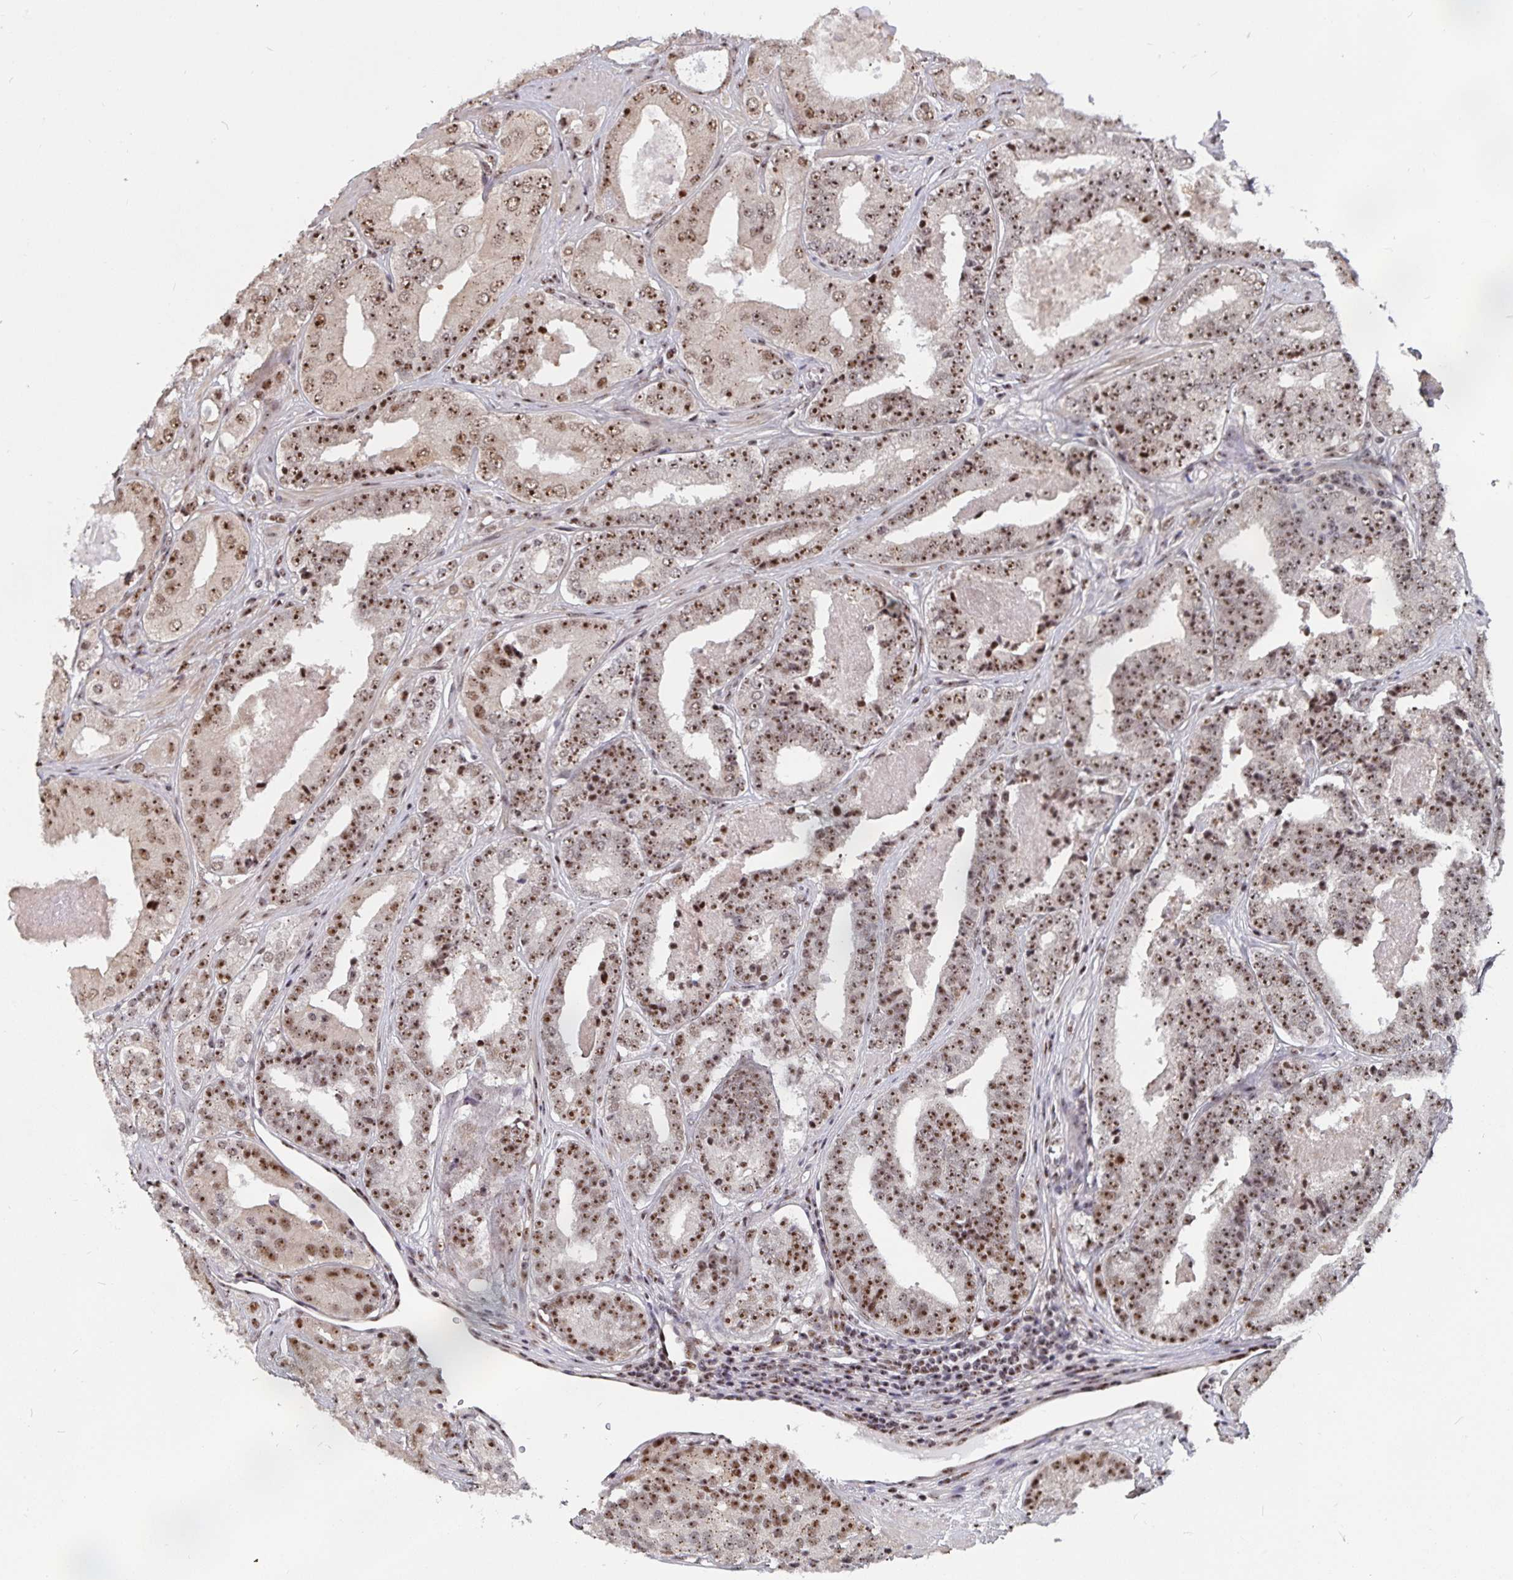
{"staining": {"intensity": "moderate", "quantity": ">75%", "location": "nuclear"}, "tissue": "prostate cancer", "cell_type": "Tumor cells", "image_type": "cancer", "snomed": [{"axis": "morphology", "description": "Adenocarcinoma, Low grade"}, {"axis": "topography", "description": "Prostate"}], "caption": "A micrograph showing moderate nuclear positivity in approximately >75% of tumor cells in prostate adenocarcinoma (low-grade), as visualized by brown immunohistochemical staining.", "gene": "LAS1L", "patient": {"sex": "male", "age": 60}}